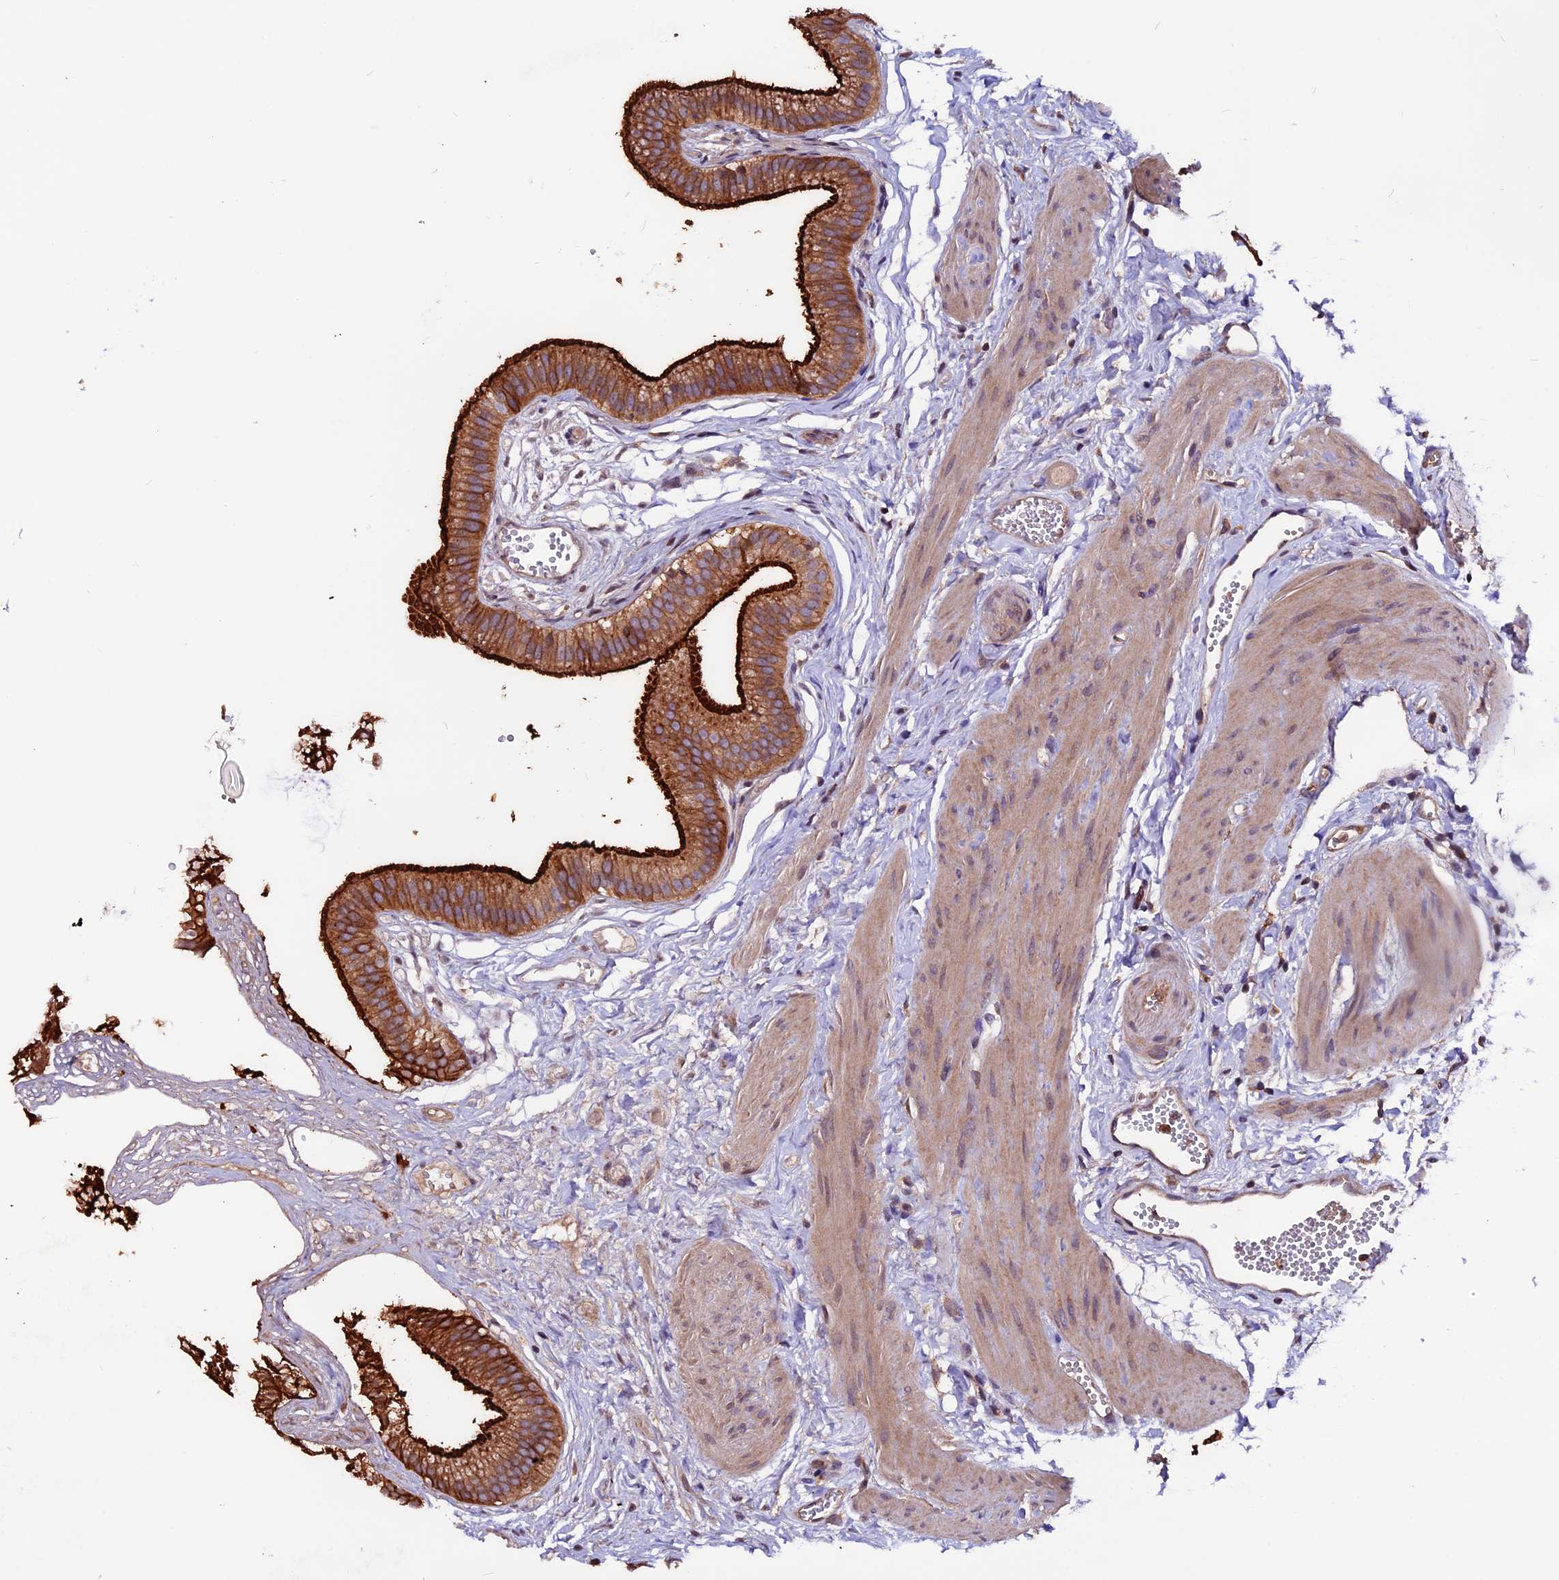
{"staining": {"intensity": "strong", "quantity": ">75%", "location": "cytoplasmic/membranous"}, "tissue": "gallbladder", "cell_type": "Glandular cells", "image_type": "normal", "snomed": [{"axis": "morphology", "description": "Normal tissue, NOS"}, {"axis": "topography", "description": "Gallbladder"}], "caption": "Glandular cells show strong cytoplasmic/membranous positivity in approximately >75% of cells in benign gallbladder.", "gene": "ZNF598", "patient": {"sex": "female", "age": 54}}